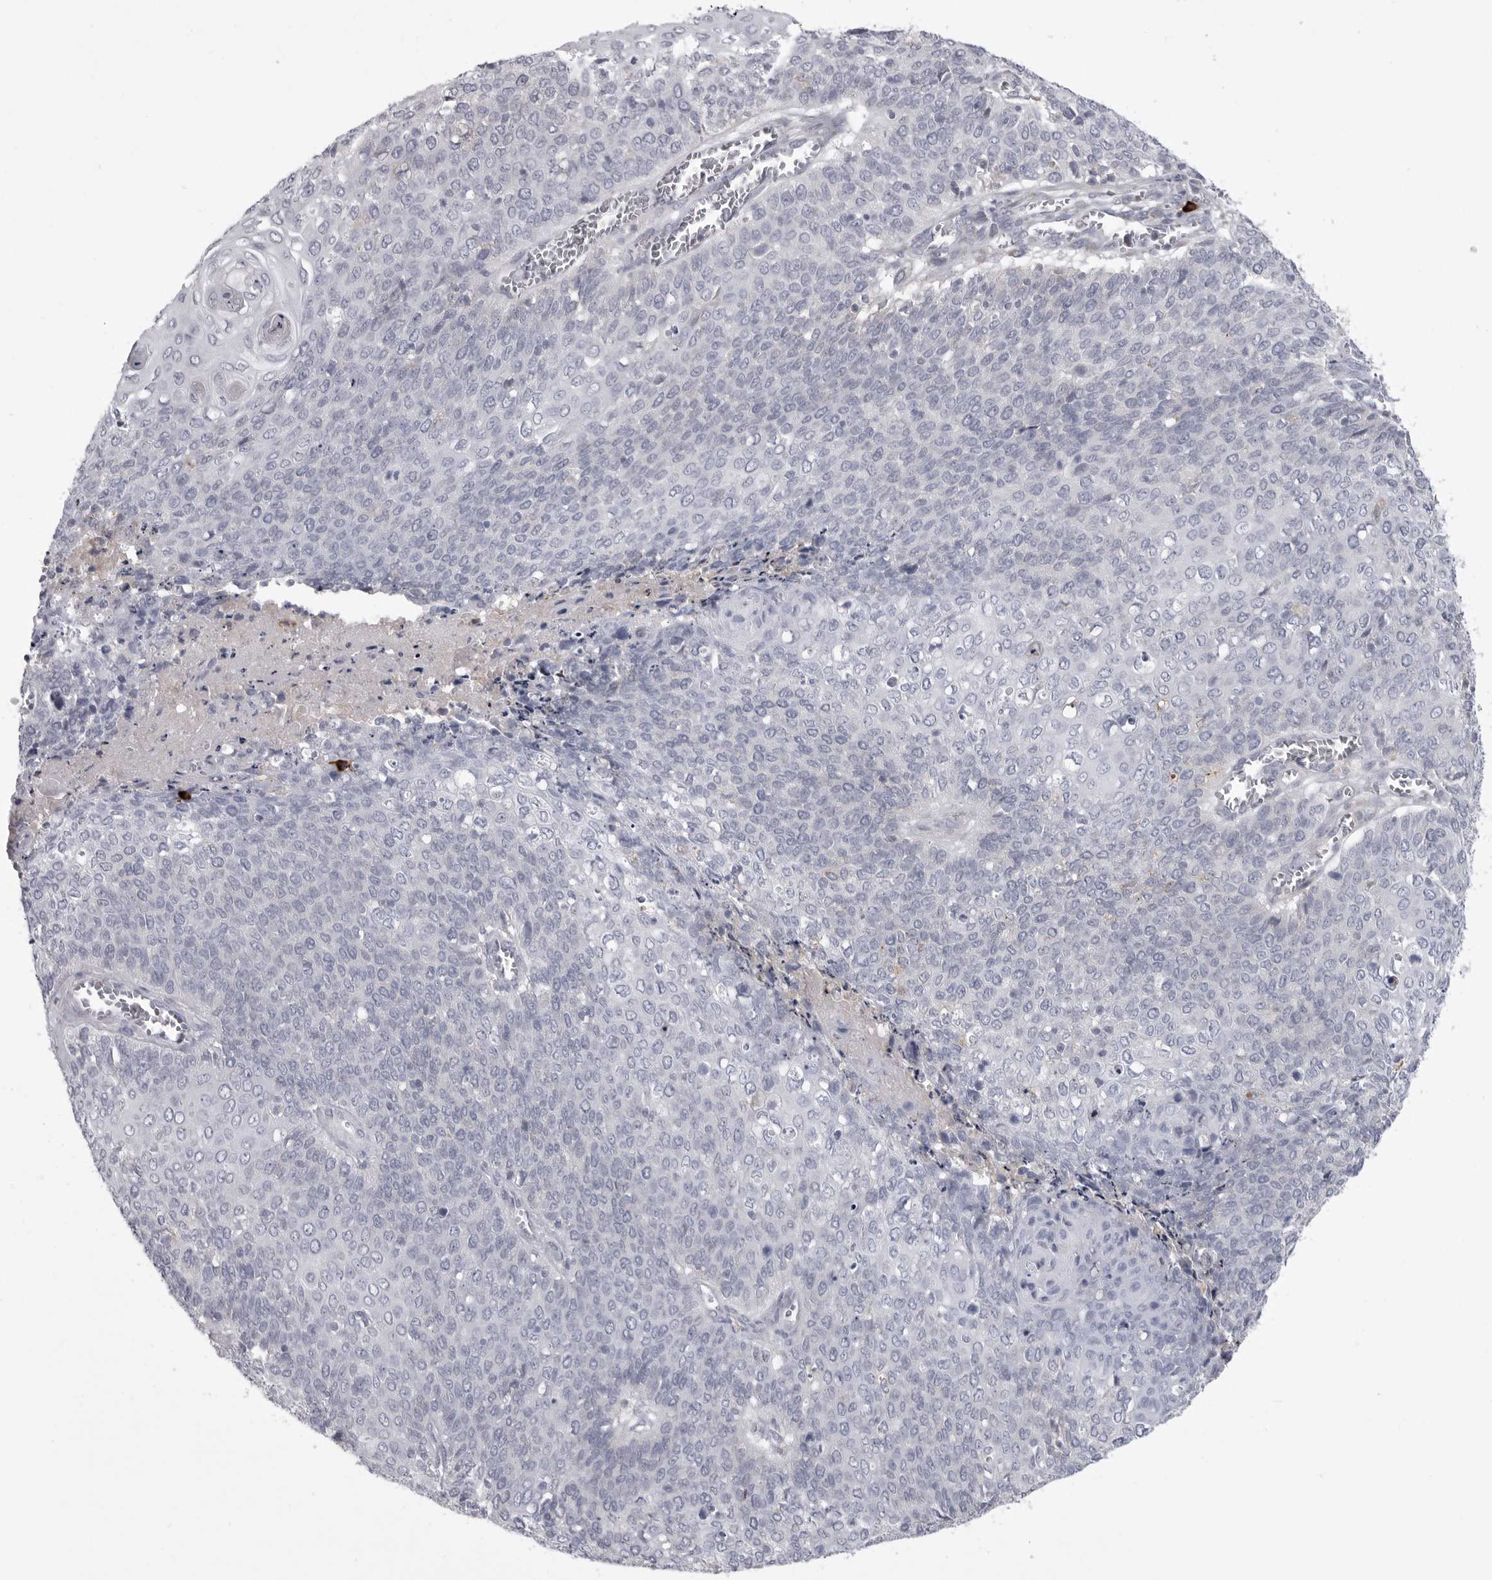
{"staining": {"intensity": "negative", "quantity": "none", "location": "none"}, "tissue": "cervical cancer", "cell_type": "Tumor cells", "image_type": "cancer", "snomed": [{"axis": "morphology", "description": "Squamous cell carcinoma, NOS"}, {"axis": "topography", "description": "Cervix"}], "caption": "Tumor cells are negative for brown protein staining in cervical cancer. Brightfield microscopy of immunohistochemistry stained with DAB (3,3'-diaminobenzidine) (brown) and hematoxylin (blue), captured at high magnification.", "gene": "FKBP2", "patient": {"sex": "female", "age": 39}}